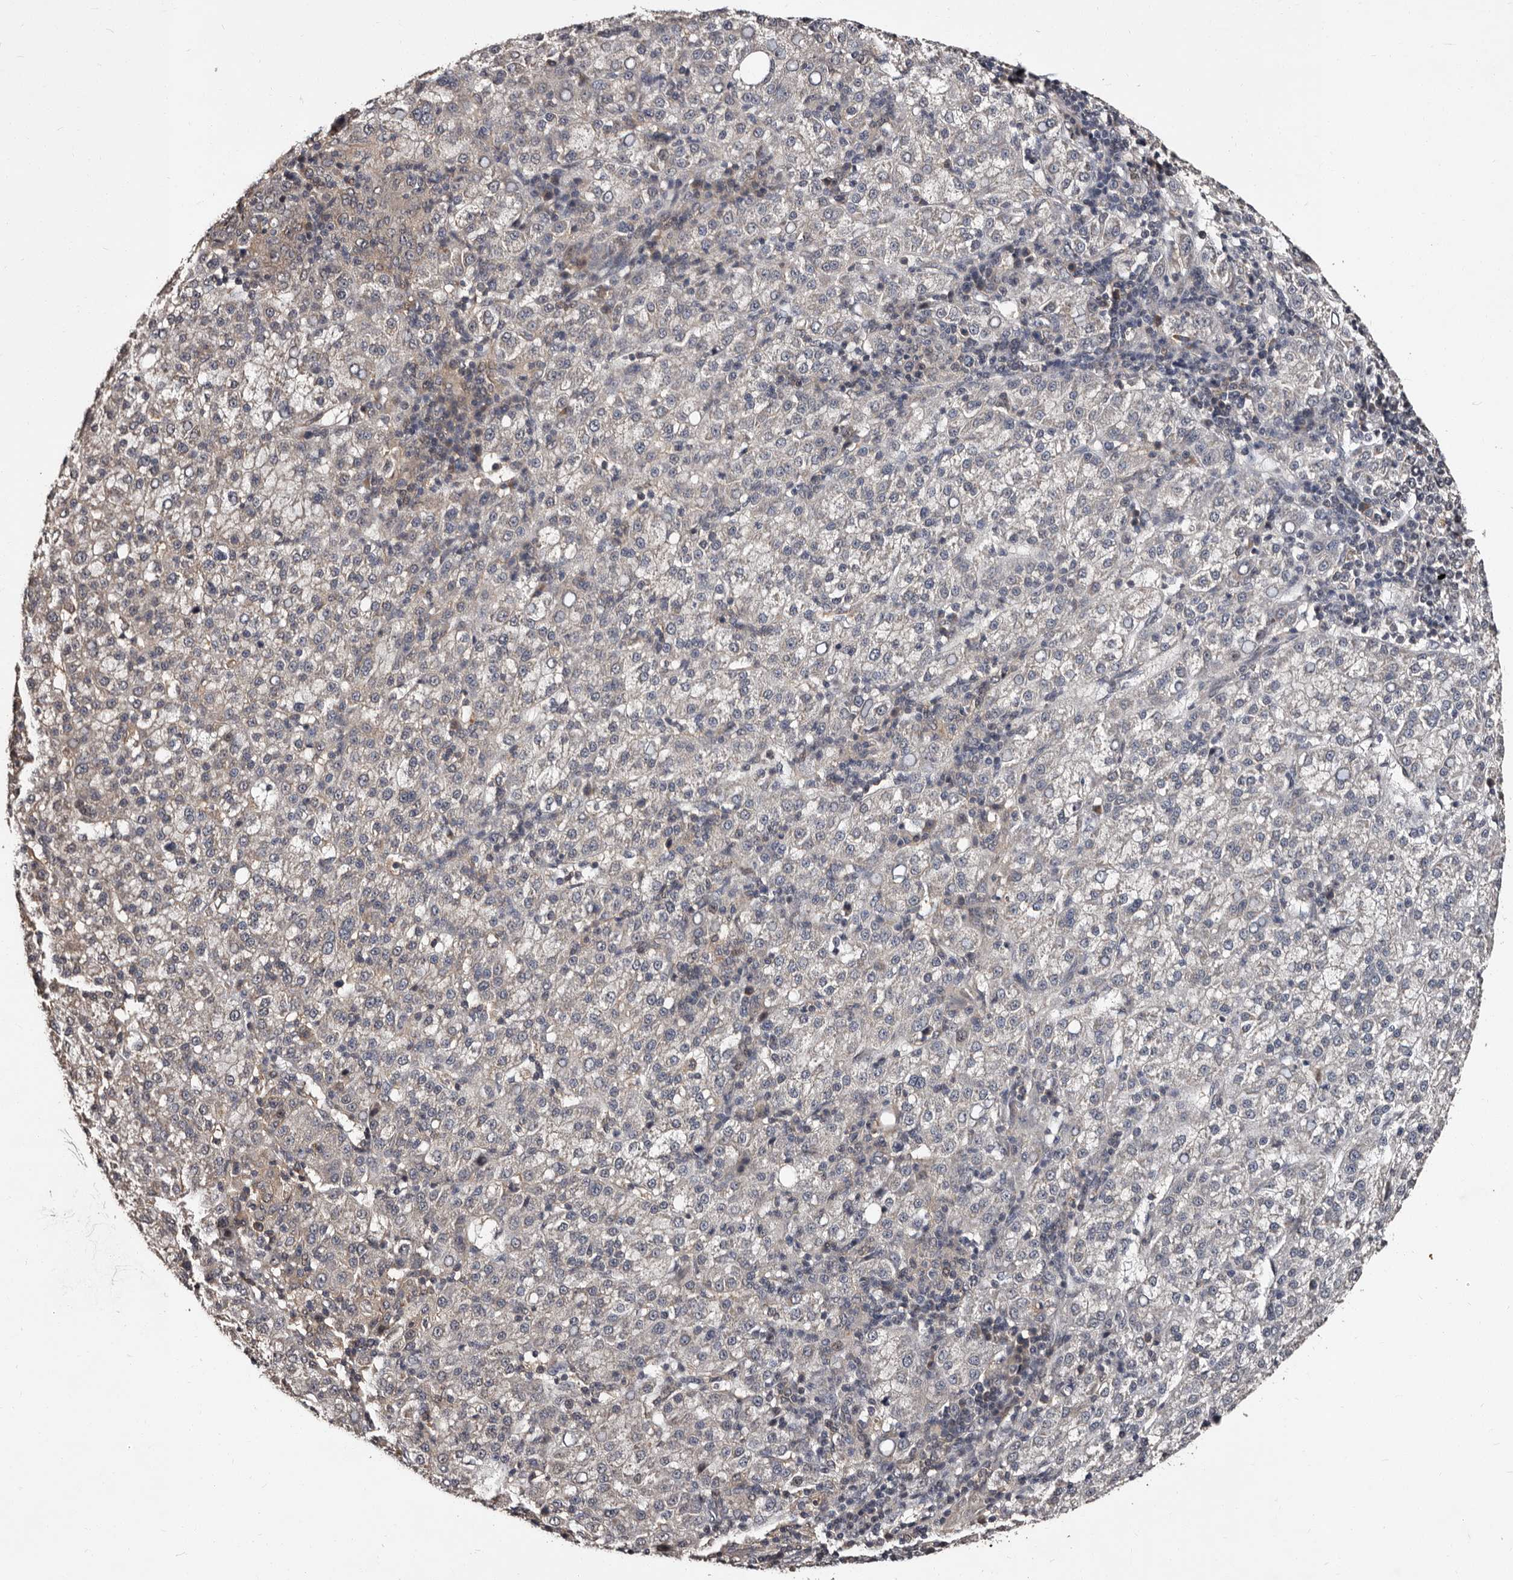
{"staining": {"intensity": "negative", "quantity": "none", "location": "none"}, "tissue": "liver cancer", "cell_type": "Tumor cells", "image_type": "cancer", "snomed": [{"axis": "morphology", "description": "Carcinoma, Hepatocellular, NOS"}, {"axis": "topography", "description": "Liver"}], "caption": "This is an immunohistochemistry micrograph of liver cancer (hepatocellular carcinoma). There is no expression in tumor cells.", "gene": "MKRN3", "patient": {"sex": "female", "age": 58}}